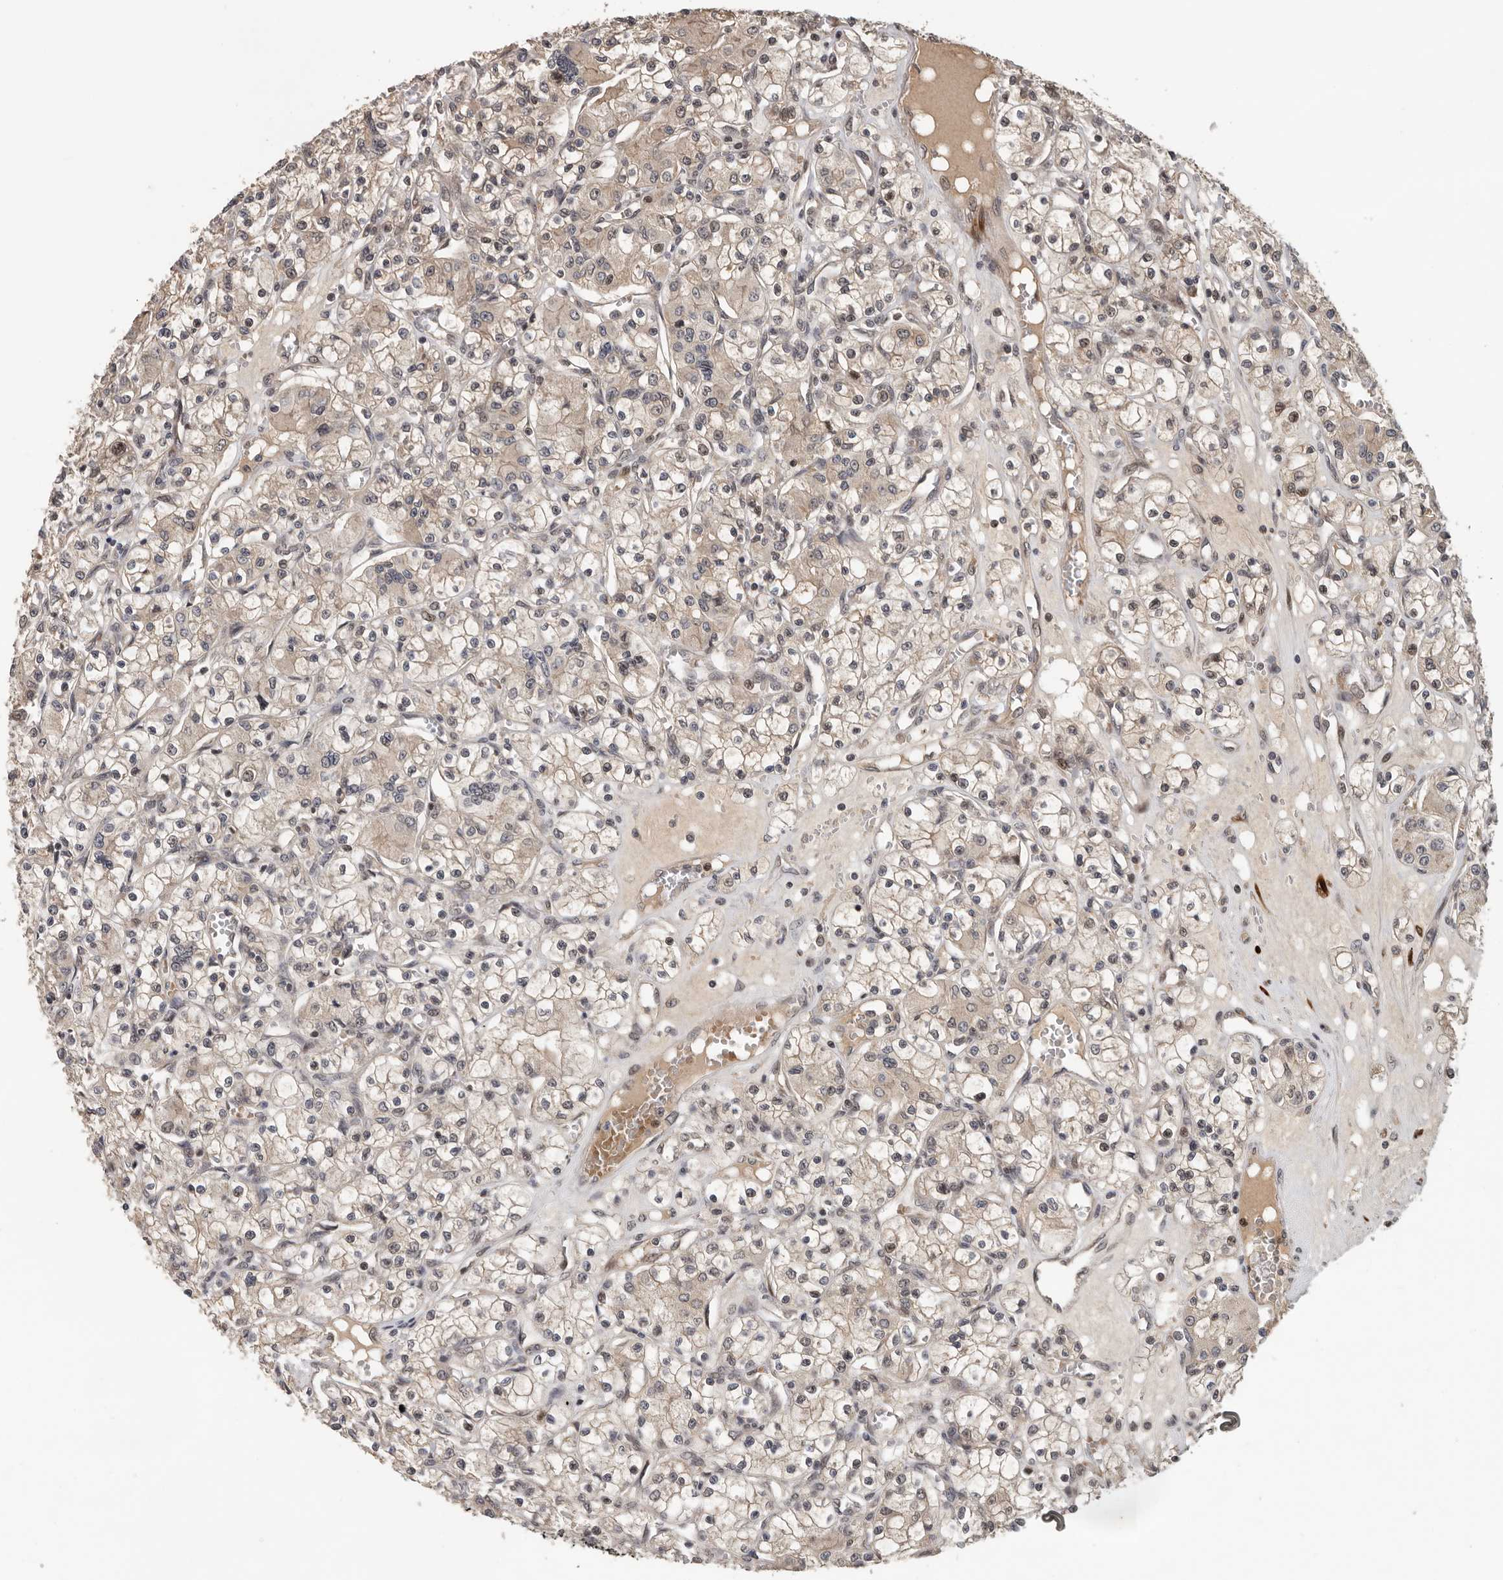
{"staining": {"intensity": "weak", "quantity": "25%-75%", "location": "cytoplasmic/membranous,nuclear"}, "tissue": "renal cancer", "cell_type": "Tumor cells", "image_type": "cancer", "snomed": [{"axis": "morphology", "description": "Adenocarcinoma, NOS"}, {"axis": "topography", "description": "Kidney"}], "caption": "Immunohistochemistry (IHC) histopathology image of human renal cancer (adenocarcinoma) stained for a protein (brown), which shows low levels of weak cytoplasmic/membranous and nuclear staining in about 25%-75% of tumor cells.", "gene": "HENMT1", "patient": {"sex": "female", "age": 59}}